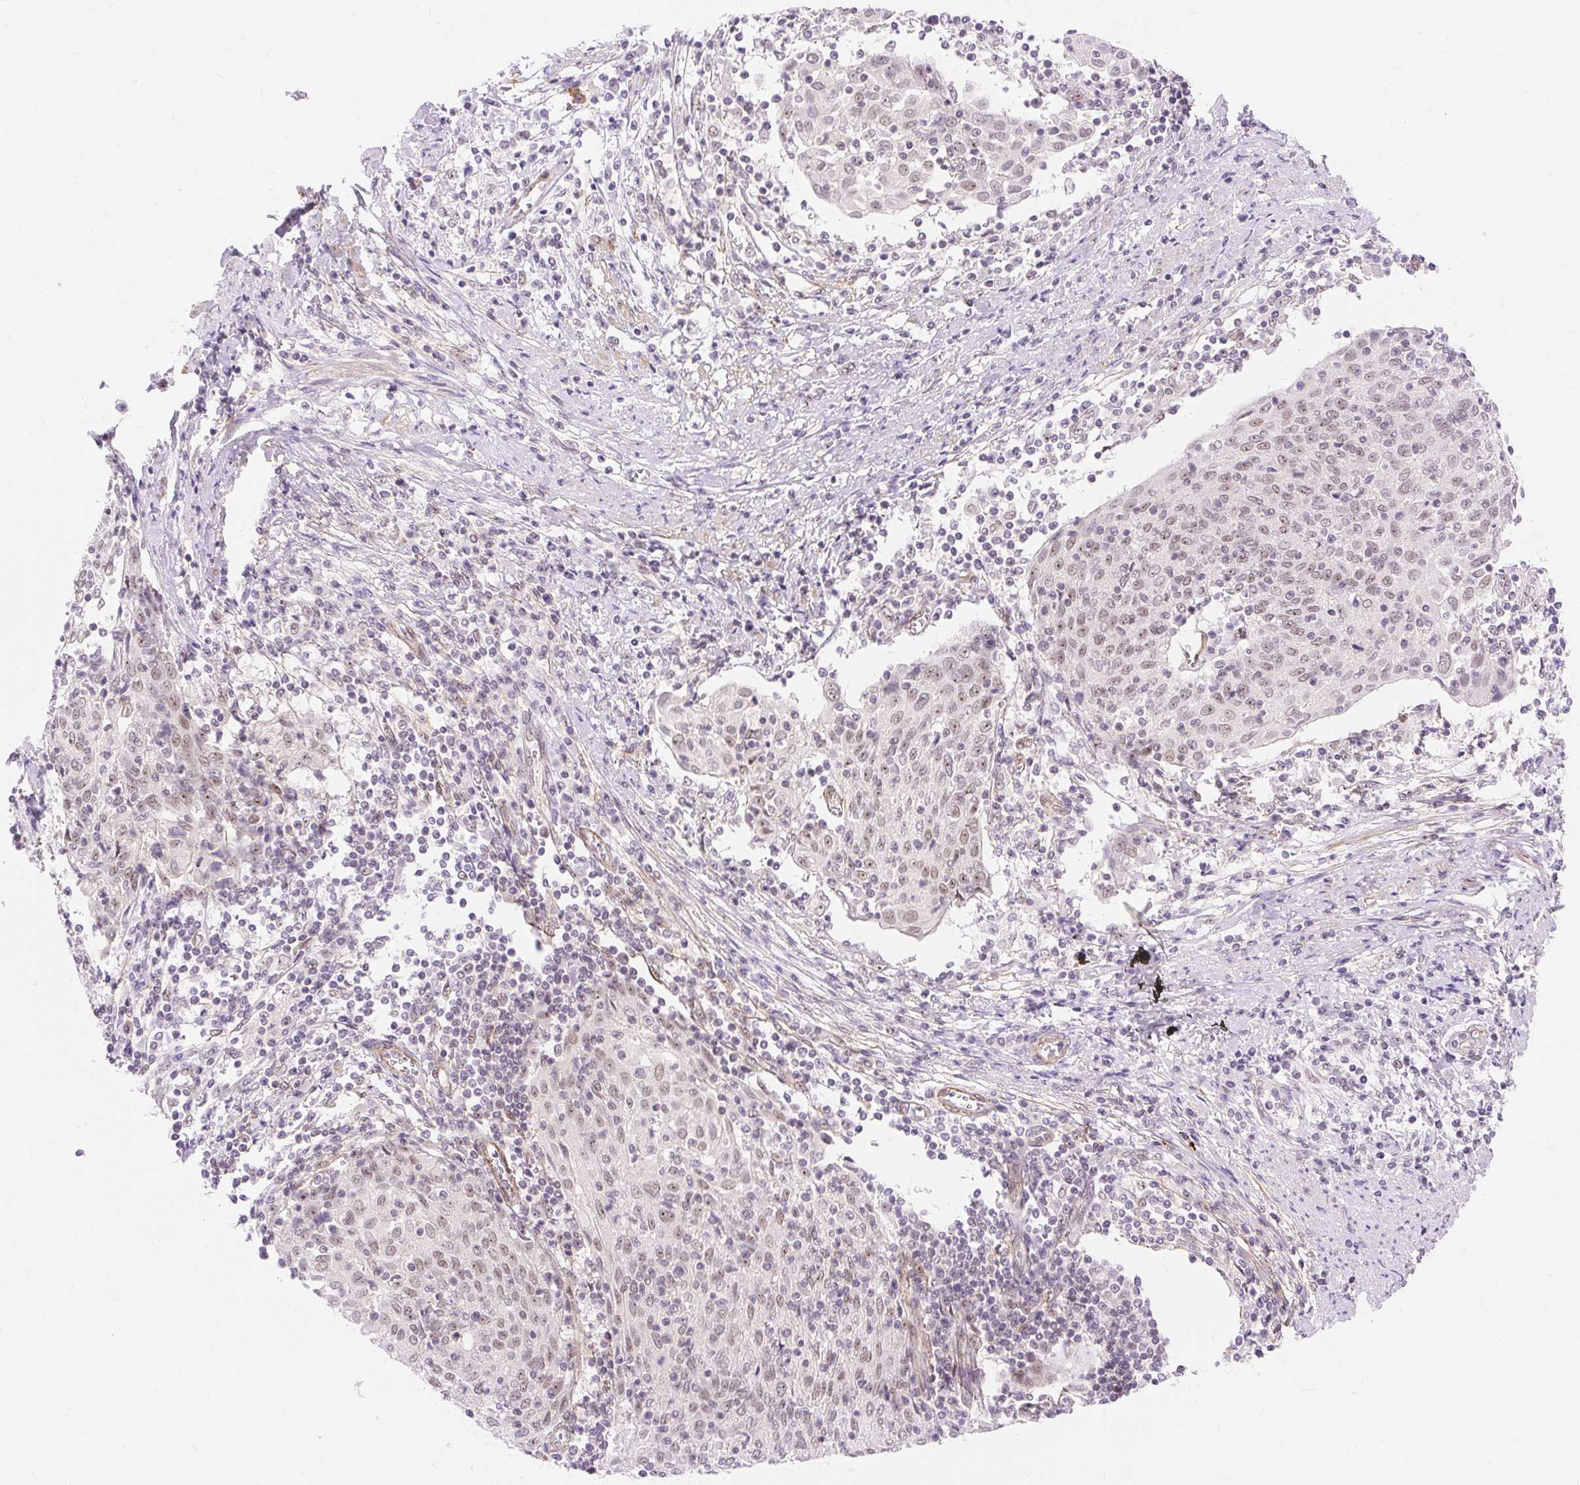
{"staining": {"intensity": "weak", "quantity": ">75%", "location": "nuclear"}, "tissue": "cervical cancer", "cell_type": "Tumor cells", "image_type": "cancer", "snomed": [{"axis": "morphology", "description": "Squamous cell carcinoma, NOS"}, {"axis": "topography", "description": "Cervix"}], "caption": "Human cervical squamous cell carcinoma stained for a protein (brown) displays weak nuclear positive expression in approximately >75% of tumor cells.", "gene": "OBP2A", "patient": {"sex": "female", "age": 52}}